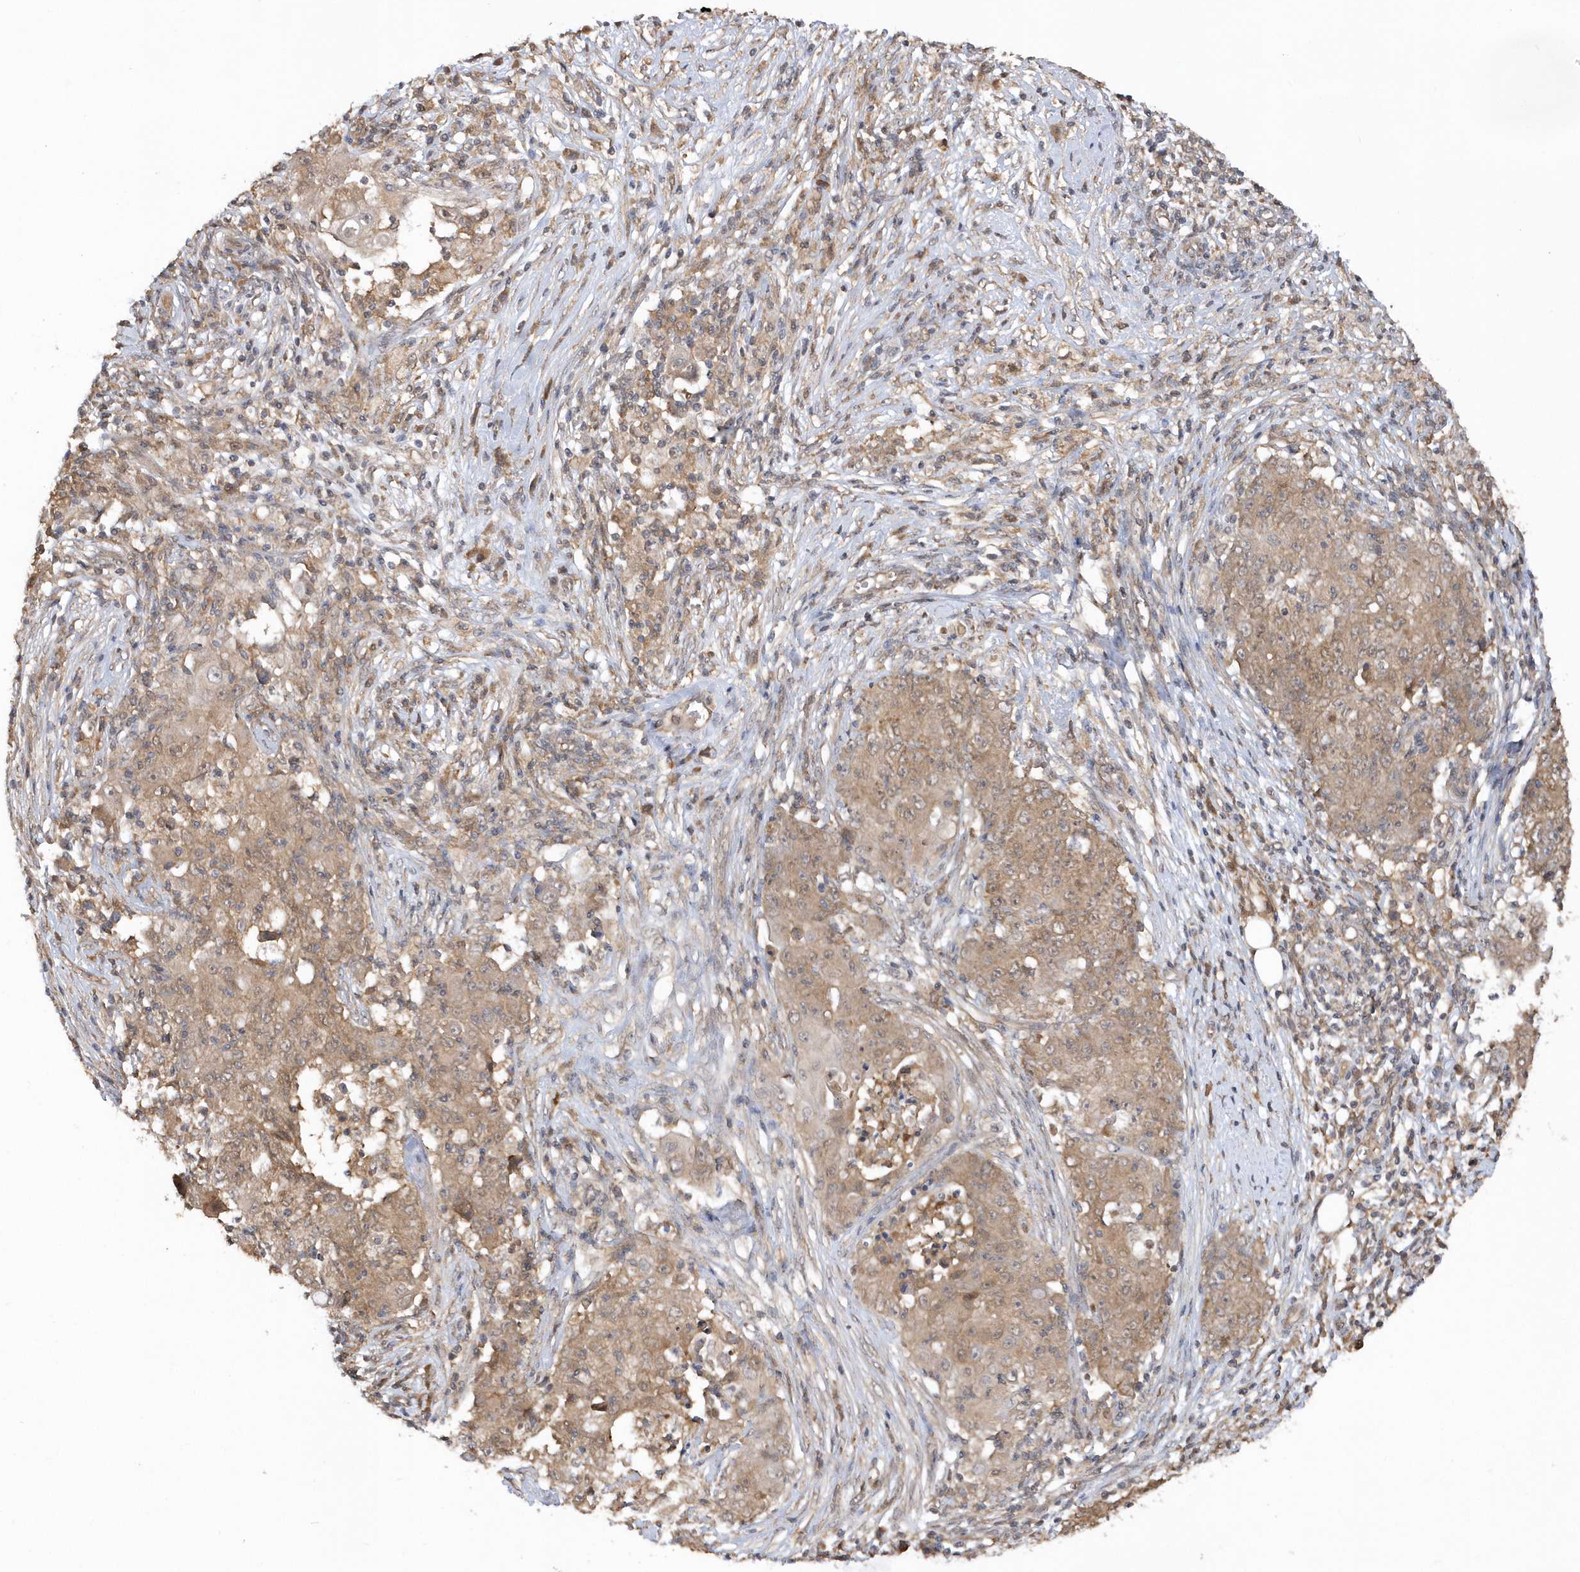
{"staining": {"intensity": "weak", "quantity": "25%-75%", "location": "cytoplasmic/membranous"}, "tissue": "ovarian cancer", "cell_type": "Tumor cells", "image_type": "cancer", "snomed": [{"axis": "morphology", "description": "Carcinoma, endometroid"}, {"axis": "topography", "description": "Ovary"}], "caption": "Immunohistochemistry micrograph of ovarian endometroid carcinoma stained for a protein (brown), which exhibits low levels of weak cytoplasmic/membranous expression in approximately 25%-75% of tumor cells.", "gene": "RPE", "patient": {"sex": "female", "age": 42}}